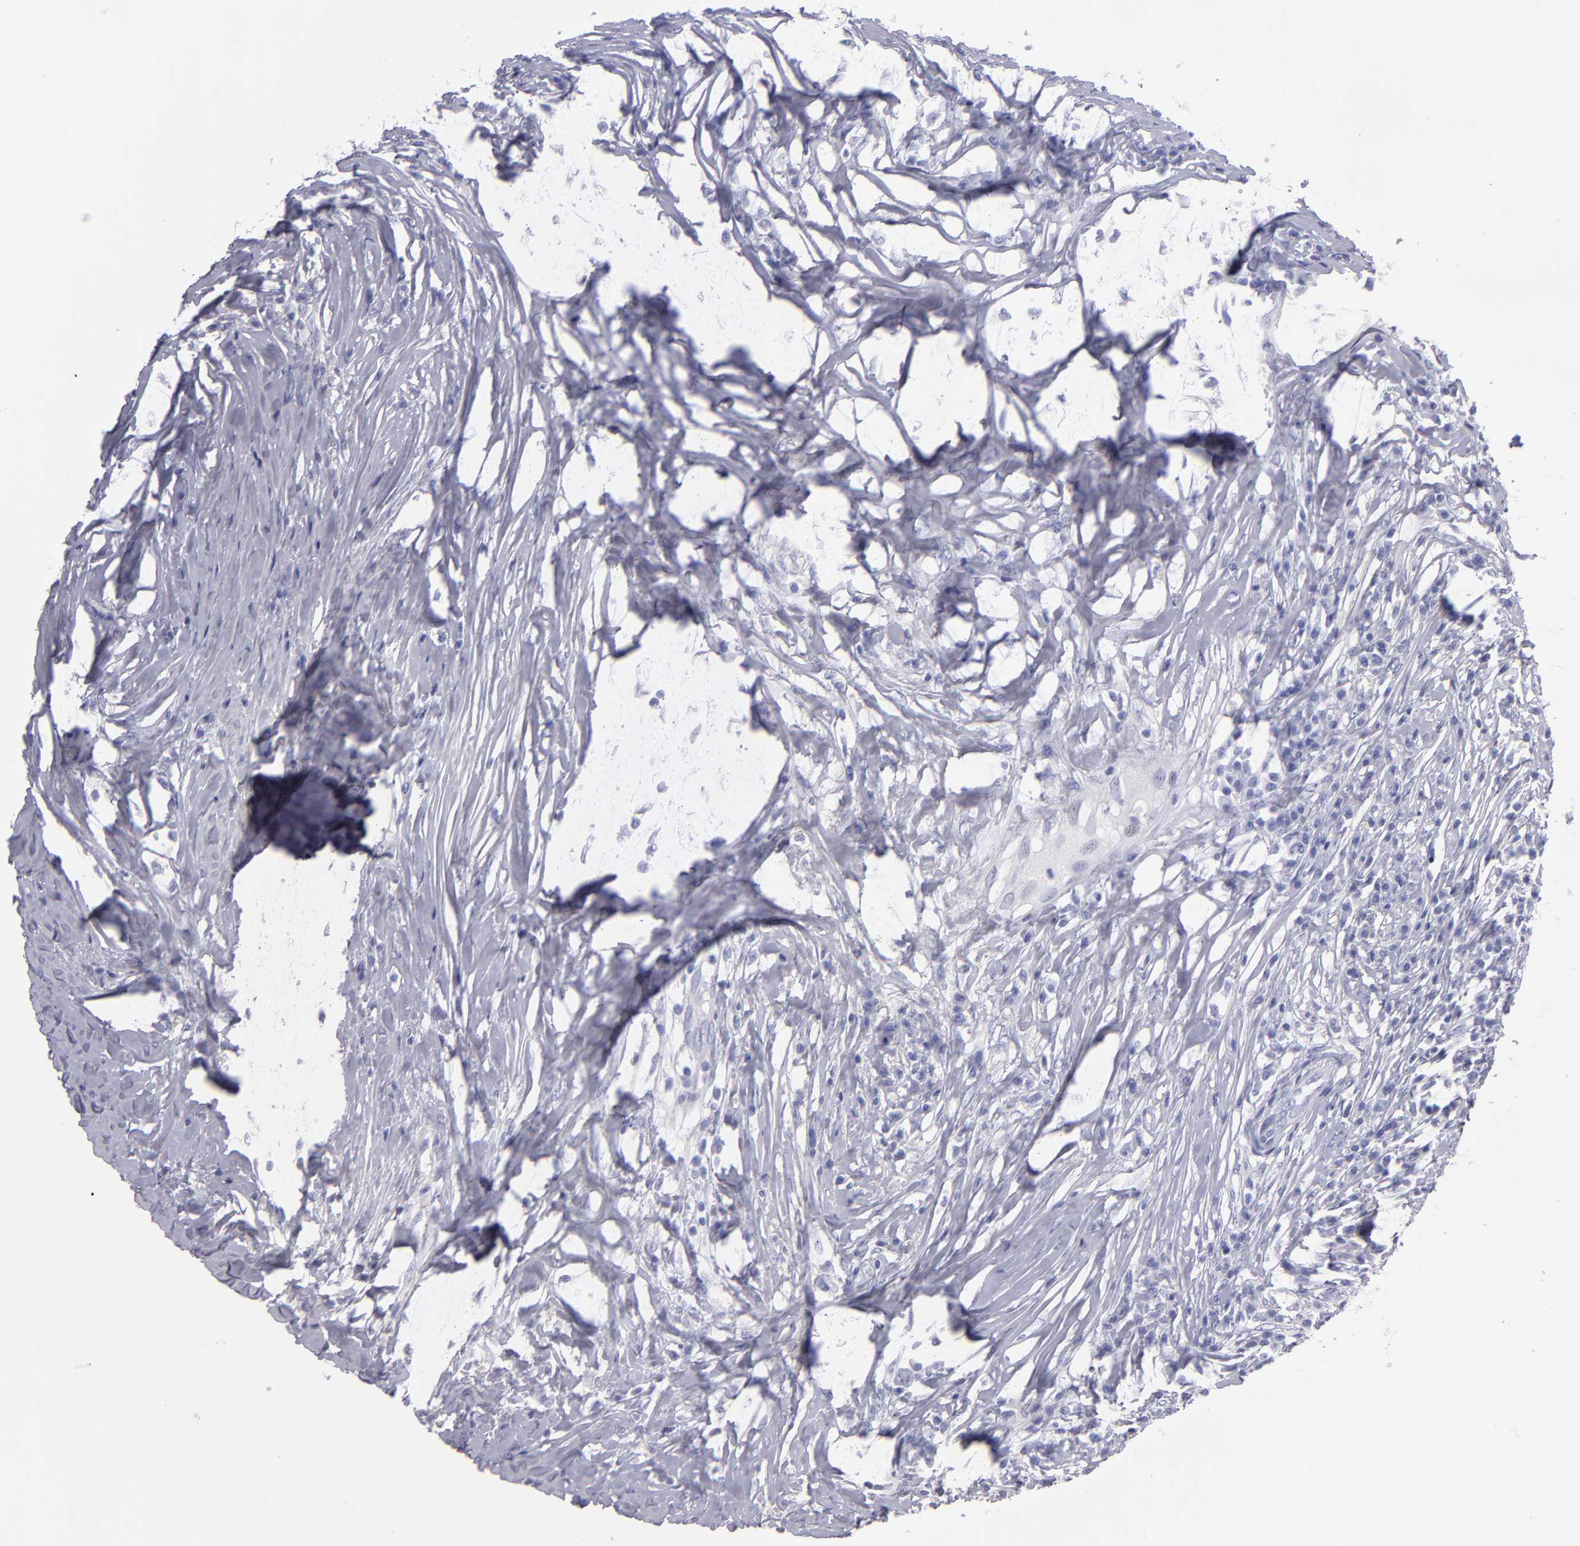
{"staining": {"intensity": "negative", "quantity": "none", "location": "none"}, "tissue": "head and neck cancer", "cell_type": "Tumor cells", "image_type": "cancer", "snomed": [{"axis": "morphology", "description": "Adenocarcinoma, NOS"}, {"axis": "topography", "description": "Salivary gland"}, {"axis": "topography", "description": "Head-Neck"}], "caption": "DAB immunohistochemical staining of human head and neck cancer exhibits no significant staining in tumor cells.", "gene": "MB", "patient": {"sex": "female", "age": 65}}